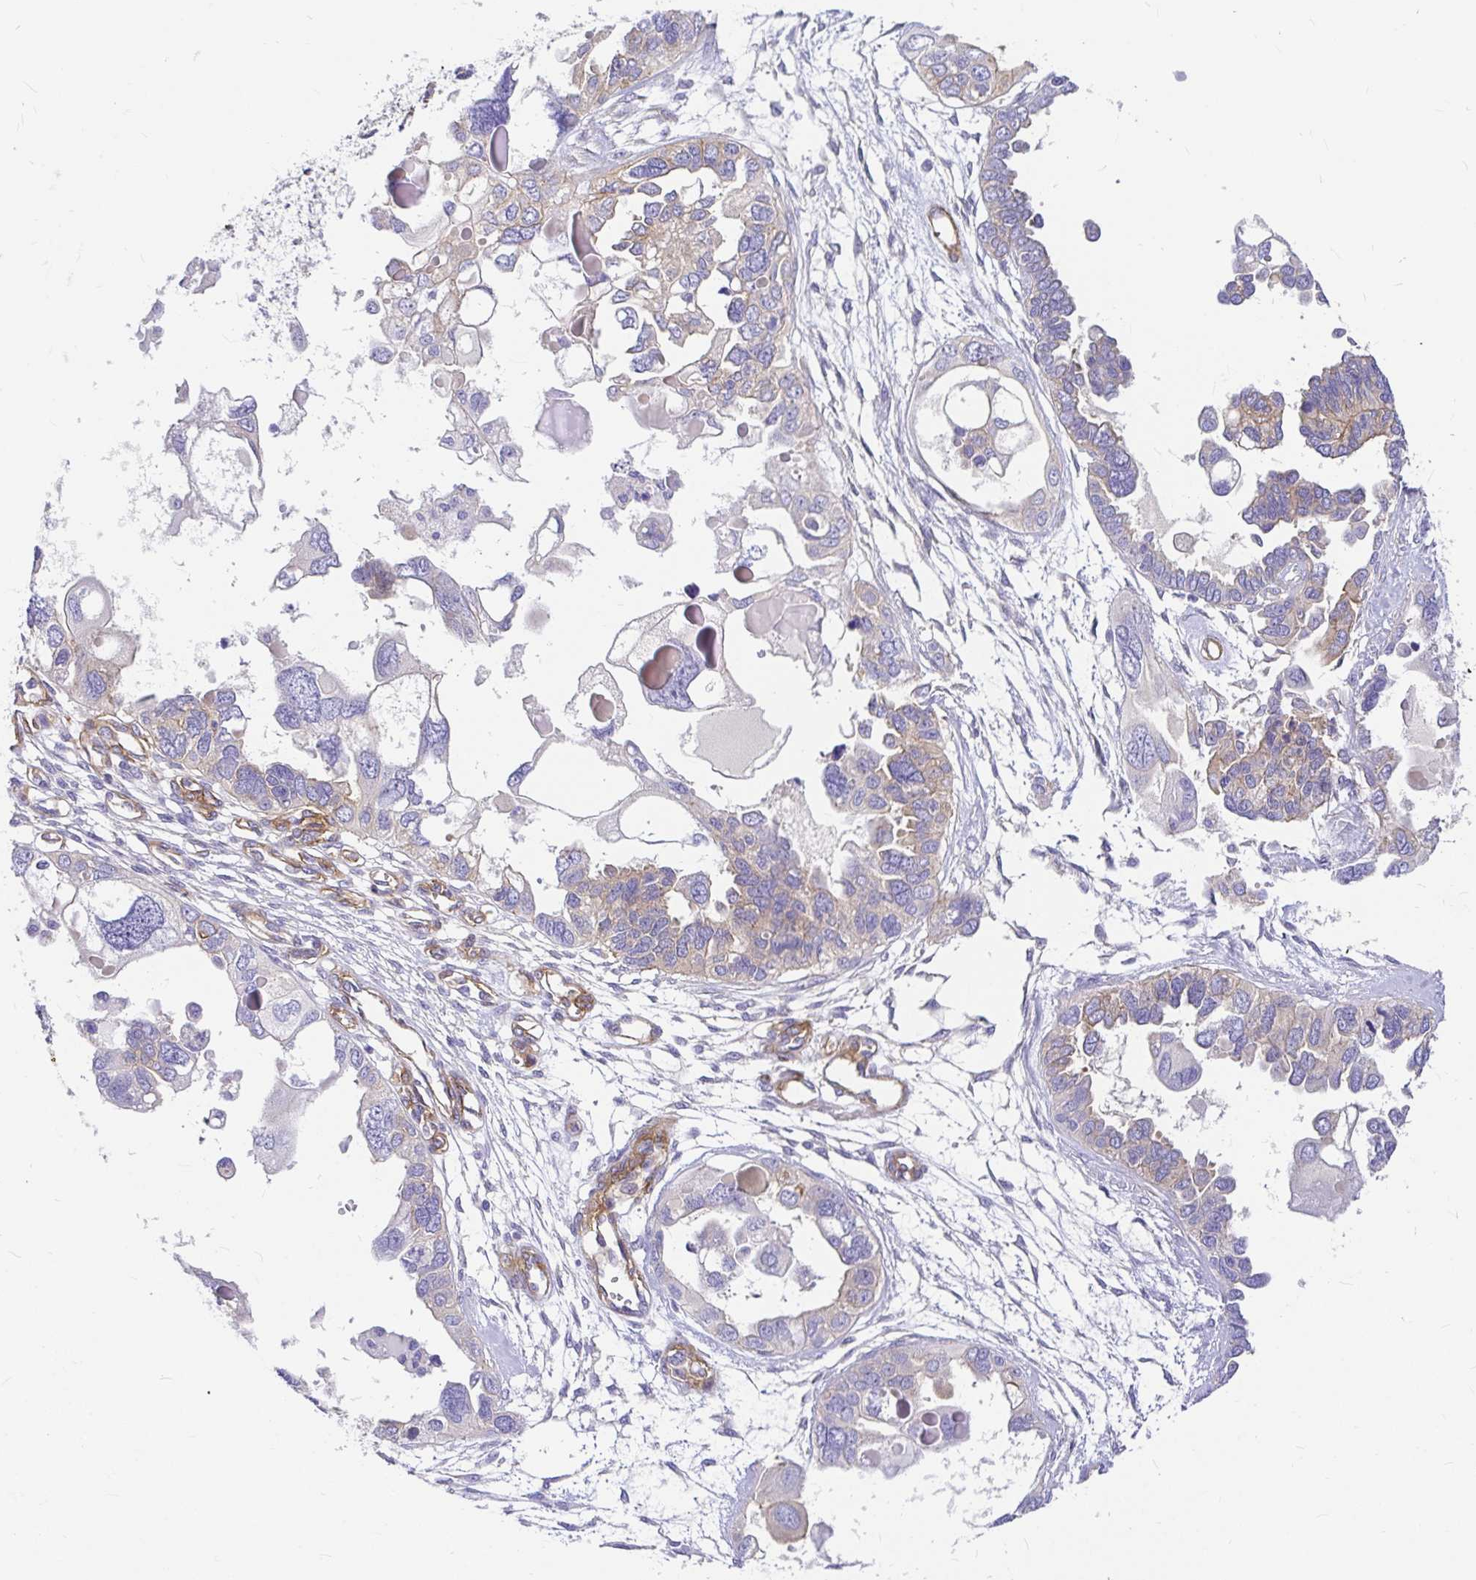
{"staining": {"intensity": "weak", "quantity": "25%-75%", "location": "cytoplasmic/membranous"}, "tissue": "ovarian cancer", "cell_type": "Tumor cells", "image_type": "cancer", "snomed": [{"axis": "morphology", "description": "Cystadenocarcinoma, serous, NOS"}, {"axis": "topography", "description": "Ovary"}], "caption": "Tumor cells reveal low levels of weak cytoplasmic/membranous positivity in about 25%-75% of cells in human ovarian cancer. (DAB (3,3'-diaminobenzidine) = brown stain, brightfield microscopy at high magnification).", "gene": "MYO1B", "patient": {"sex": "female", "age": 51}}